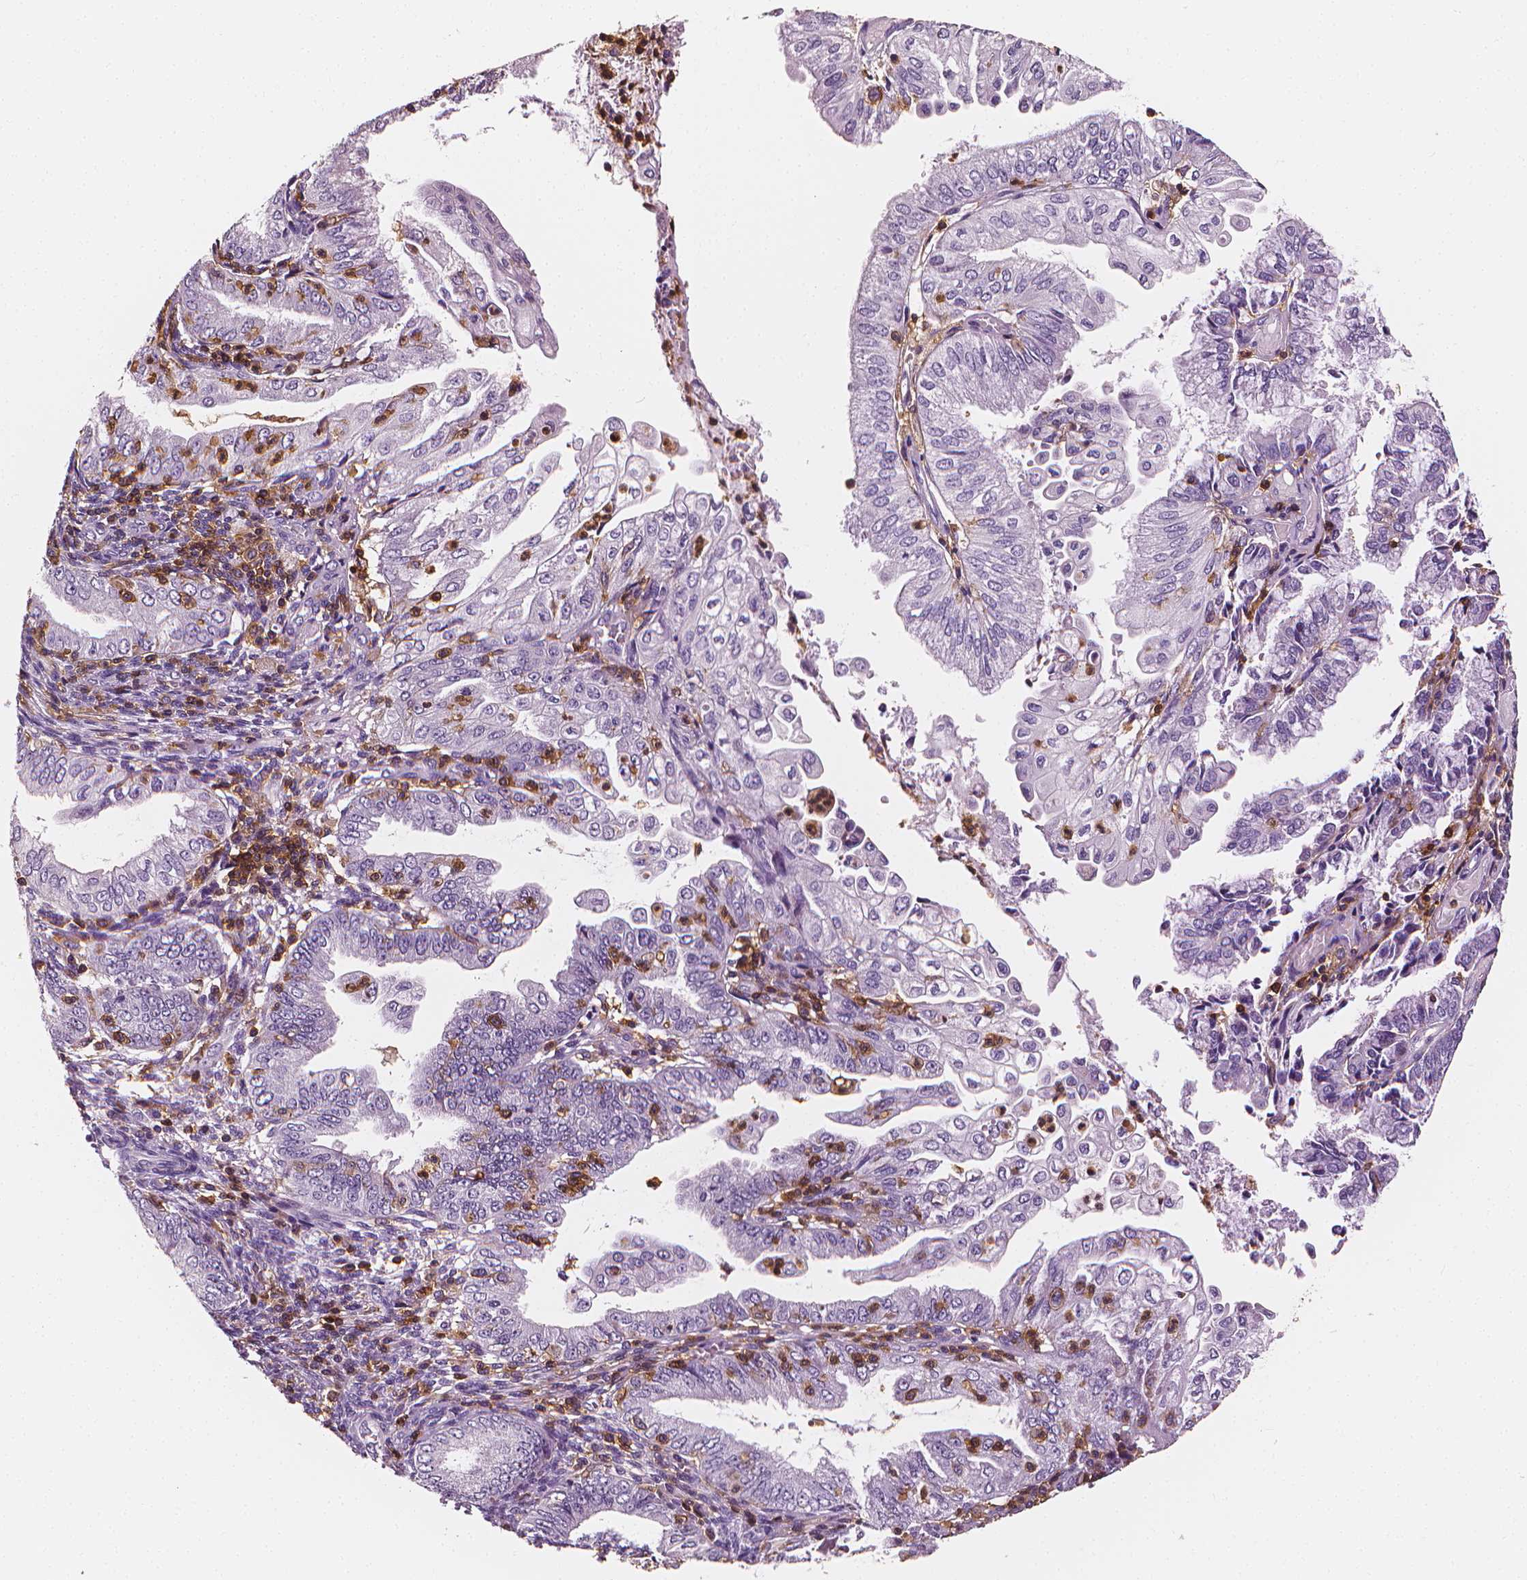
{"staining": {"intensity": "negative", "quantity": "none", "location": "none"}, "tissue": "endometrial cancer", "cell_type": "Tumor cells", "image_type": "cancer", "snomed": [{"axis": "morphology", "description": "Adenocarcinoma, NOS"}, {"axis": "topography", "description": "Endometrium"}], "caption": "A histopathology image of adenocarcinoma (endometrial) stained for a protein demonstrates no brown staining in tumor cells.", "gene": "PTPRC", "patient": {"sex": "female", "age": 55}}